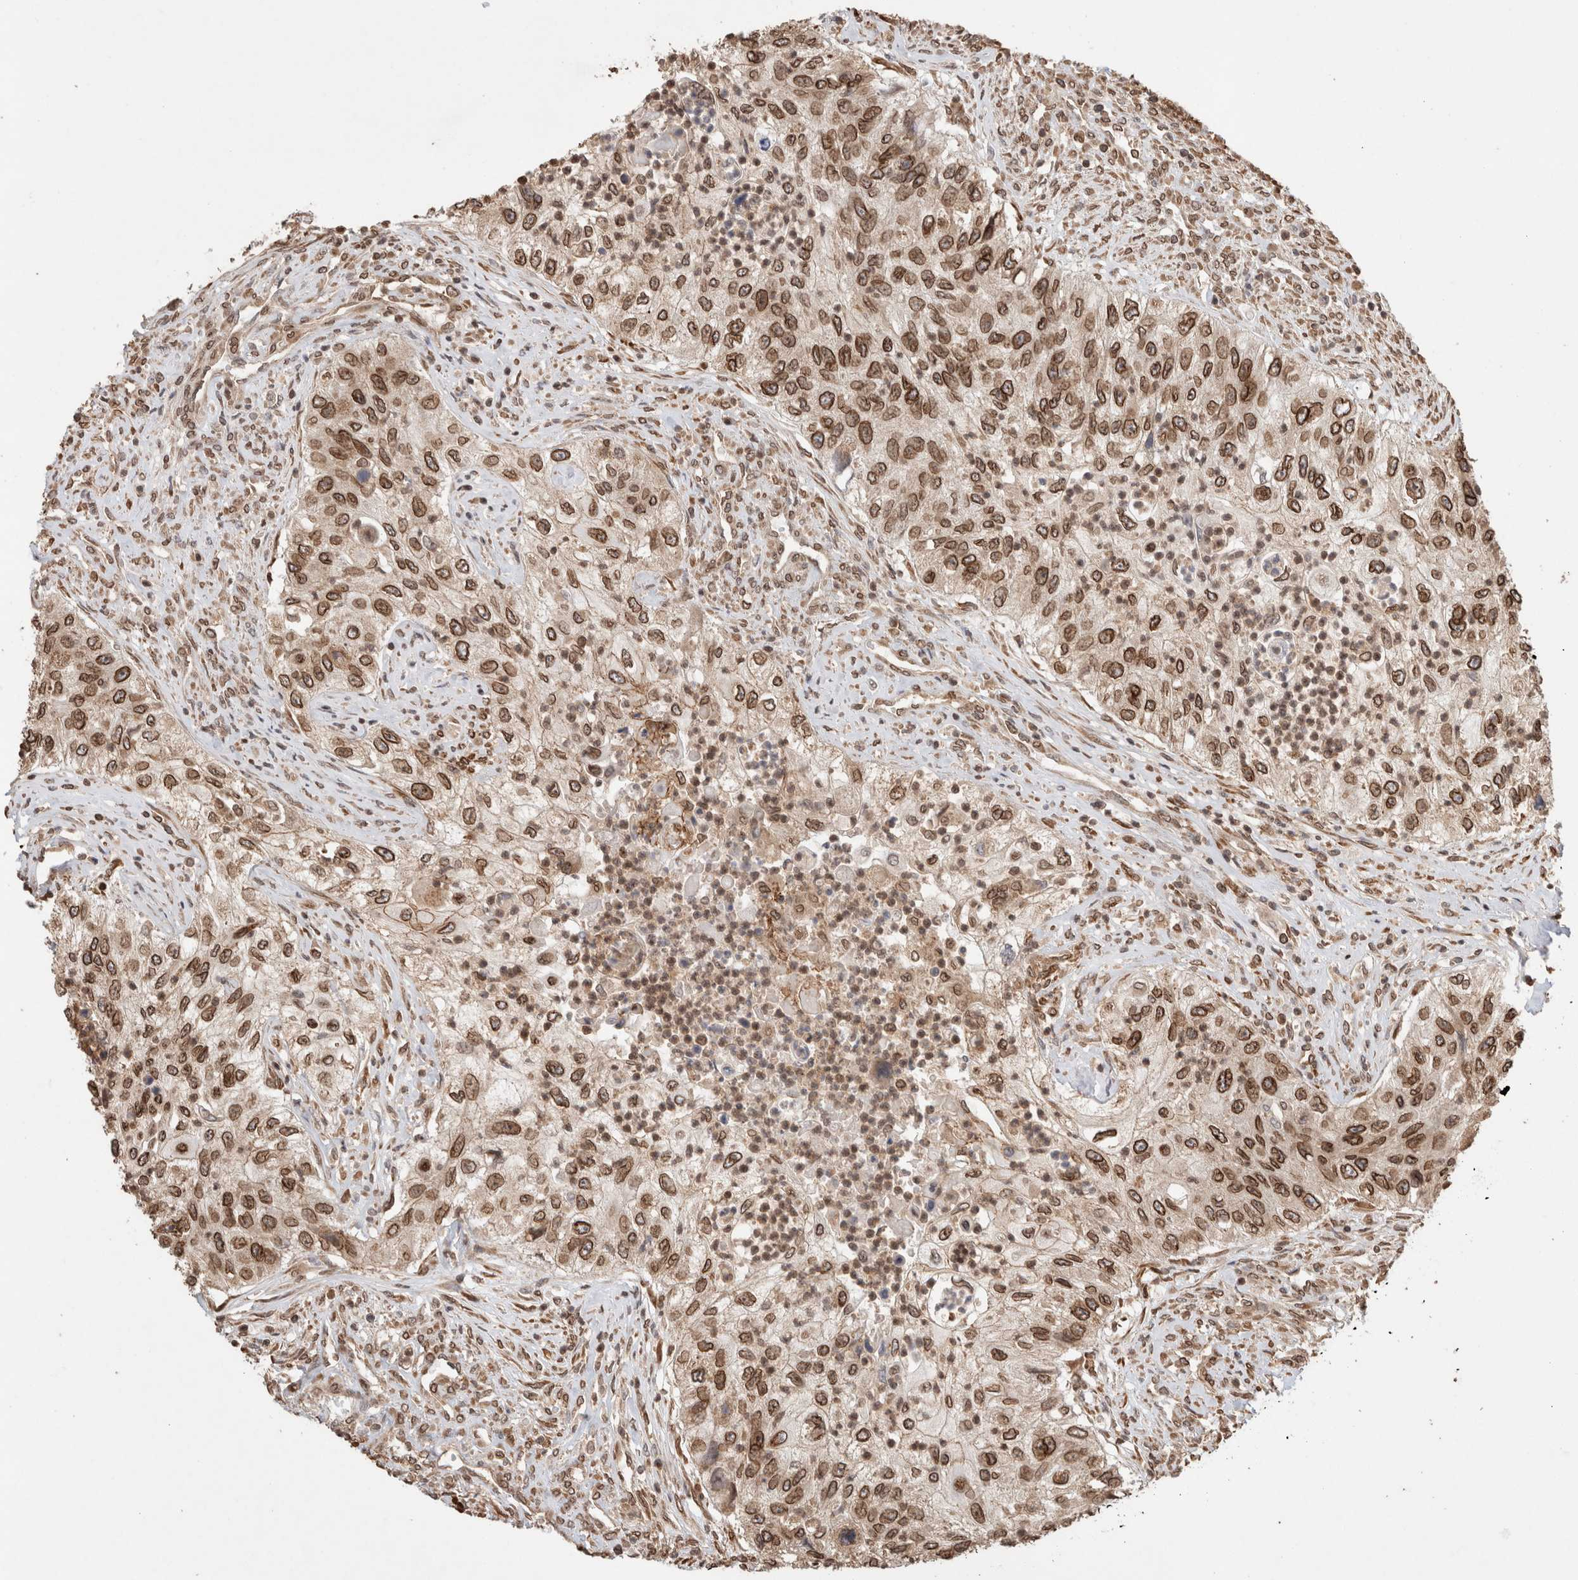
{"staining": {"intensity": "strong", "quantity": ">75%", "location": "cytoplasmic/membranous,nuclear"}, "tissue": "urothelial cancer", "cell_type": "Tumor cells", "image_type": "cancer", "snomed": [{"axis": "morphology", "description": "Urothelial carcinoma, High grade"}, {"axis": "topography", "description": "Urinary bladder"}], "caption": "An immunohistochemistry (IHC) photomicrograph of neoplastic tissue is shown. Protein staining in brown highlights strong cytoplasmic/membranous and nuclear positivity in urothelial cancer within tumor cells. (Stains: DAB in brown, nuclei in blue, Microscopy: brightfield microscopy at high magnification).", "gene": "TPR", "patient": {"sex": "female", "age": 60}}